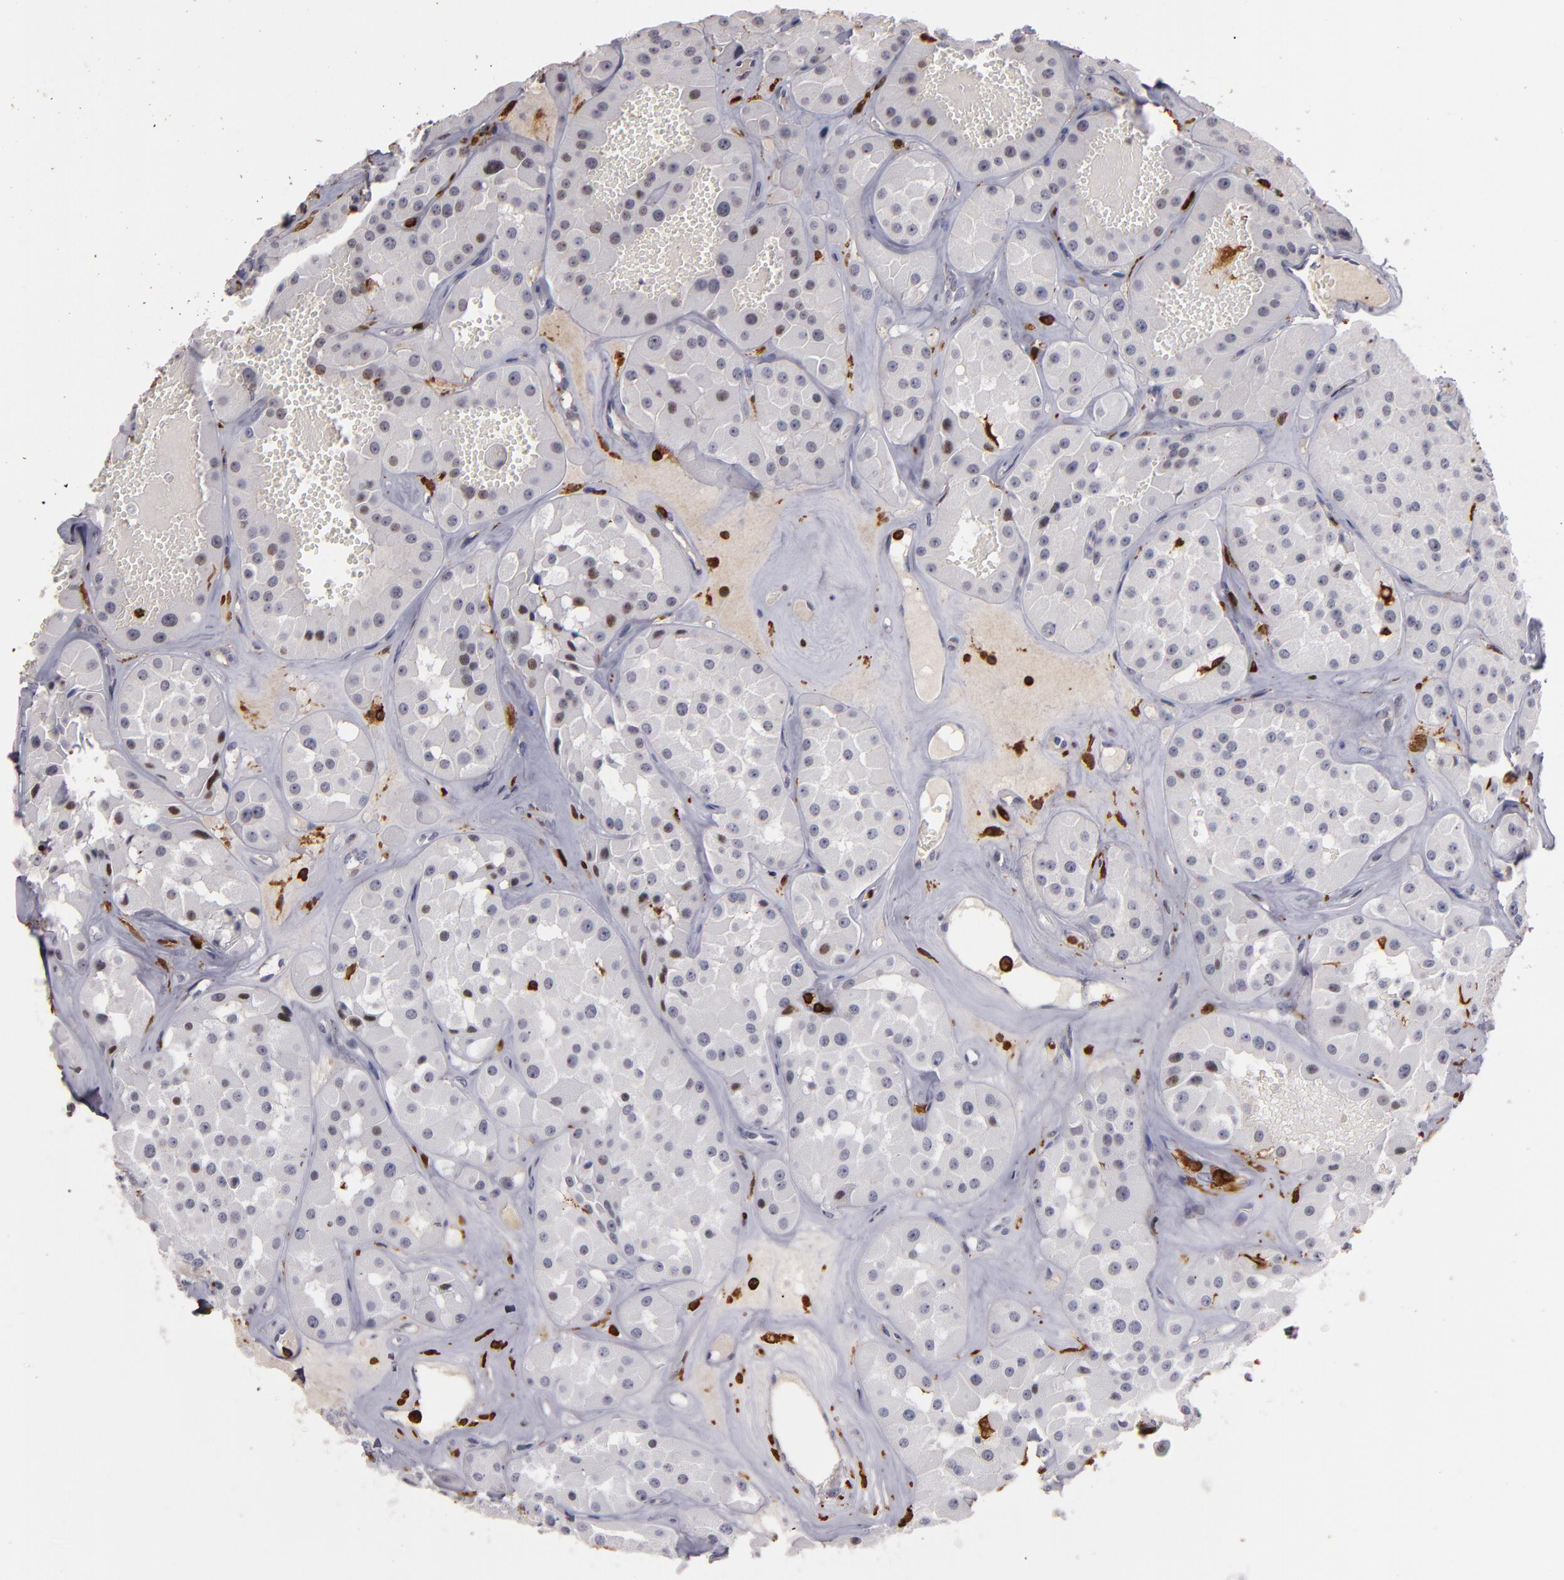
{"staining": {"intensity": "weak", "quantity": "<25%", "location": "nuclear"}, "tissue": "renal cancer", "cell_type": "Tumor cells", "image_type": "cancer", "snomed": [{"axis": "morphology", "description": "Adenocarcinoma, uncertain malignant potential"}, {"axis": "topography", "description": "Kidney"}], "caption": "Tumor cells show no significant protein positivity in renal cancer.", "gene": "WAS", "patient": {"sex": "male", "age": 63}}